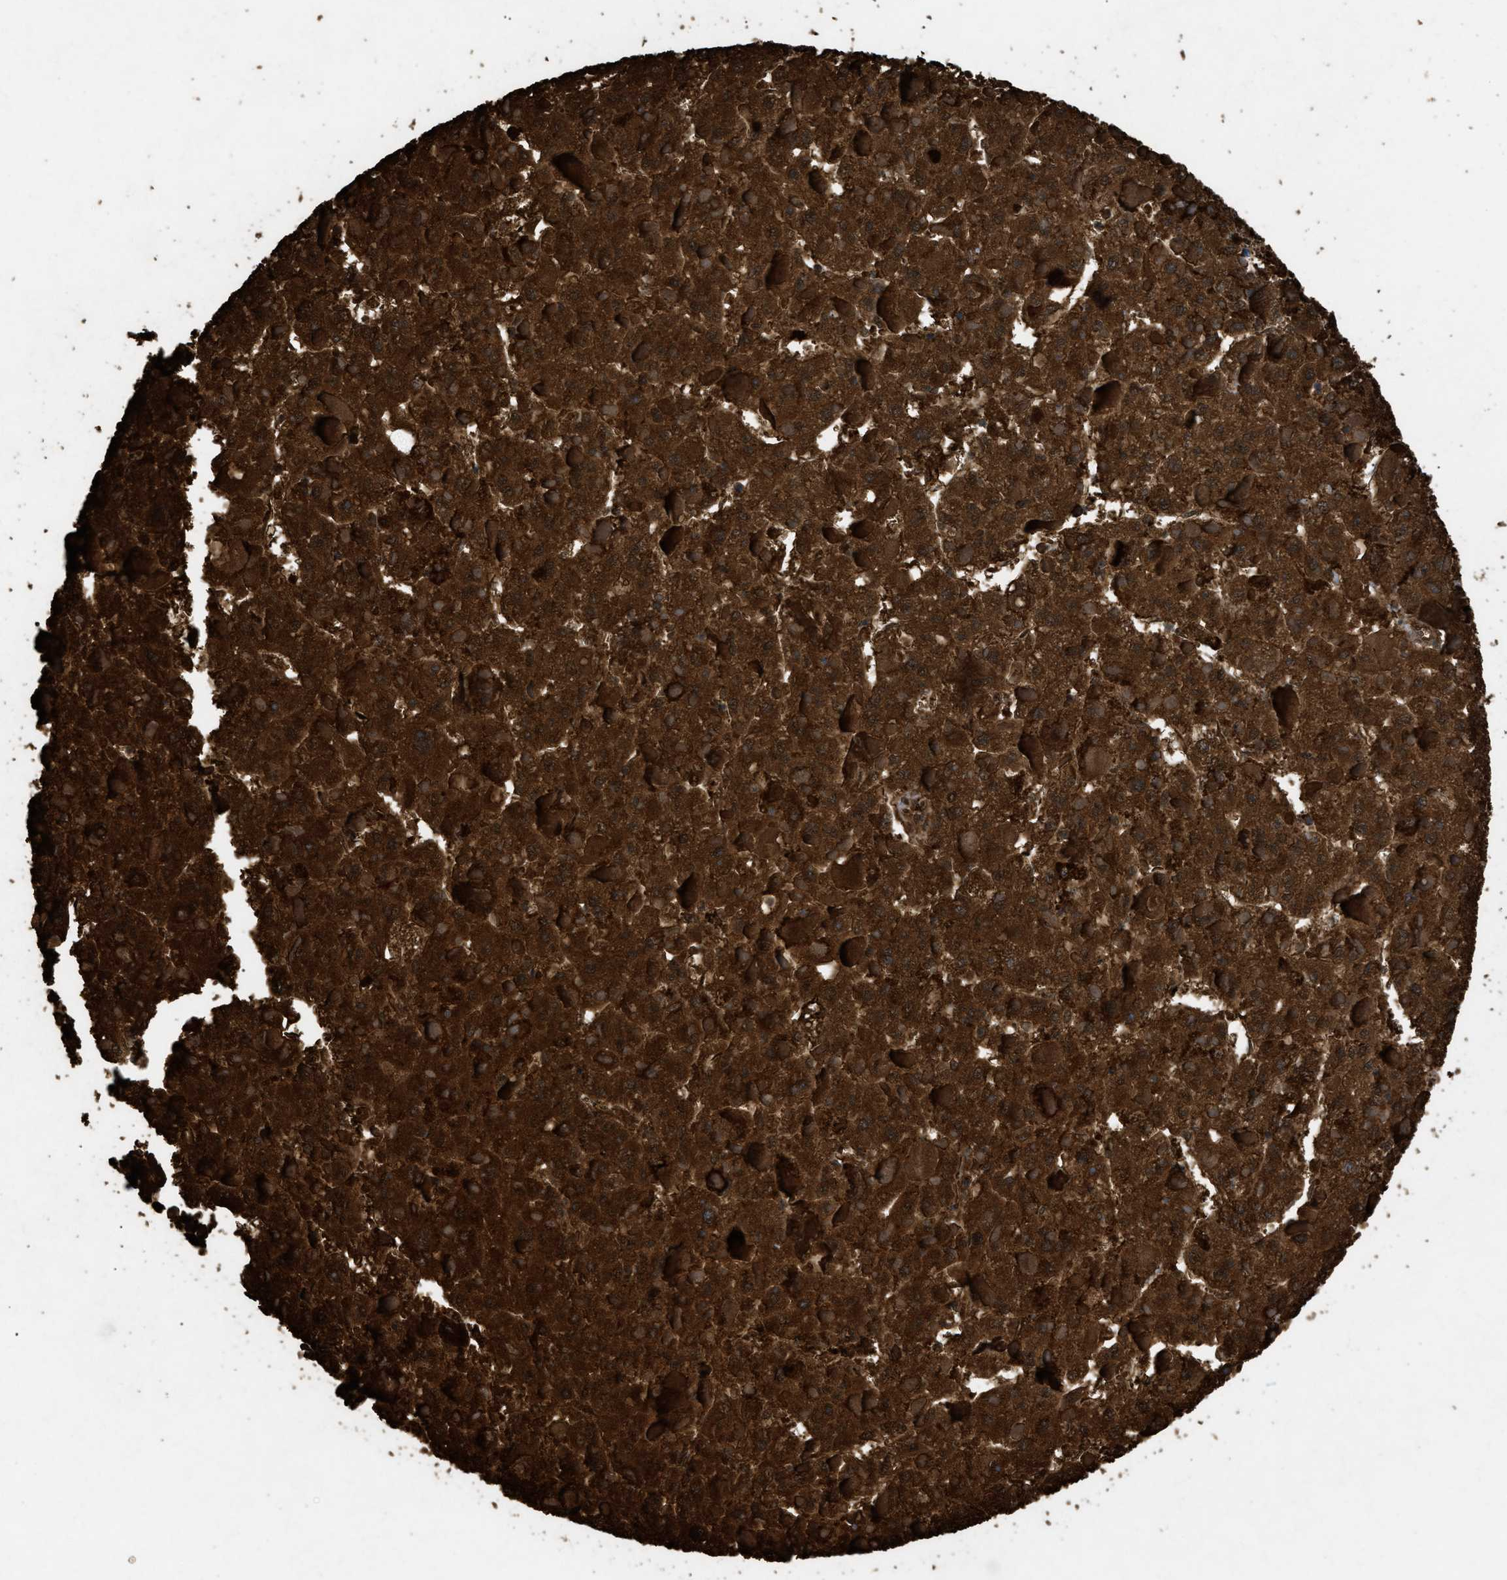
{"staining": {"intensity": "strong", "quantity": ">75%", "location": "cytoplasmic/membranous"}, "tissue": "liver cancer", "cell_type": "Tumor cells", "image_type": "cancer", "snomed": [{"axis": "morphology", "description": "Carcinoma, Hepatocellular, NOS"}, {"axis": "topography", "description": "Liver"}], "caption": "Liver cancer was stained to show a protein in brown. There is high levels of strong cytoplasmic/membranous positivity in approximately >75% of tumor cells. The staining was performed using DAB, with brown indicating positive protein expression. Nuclei are stained blue with hematoxylin.", "gene": "TASOR", "patient": {"sex": "female", "age": 73}}